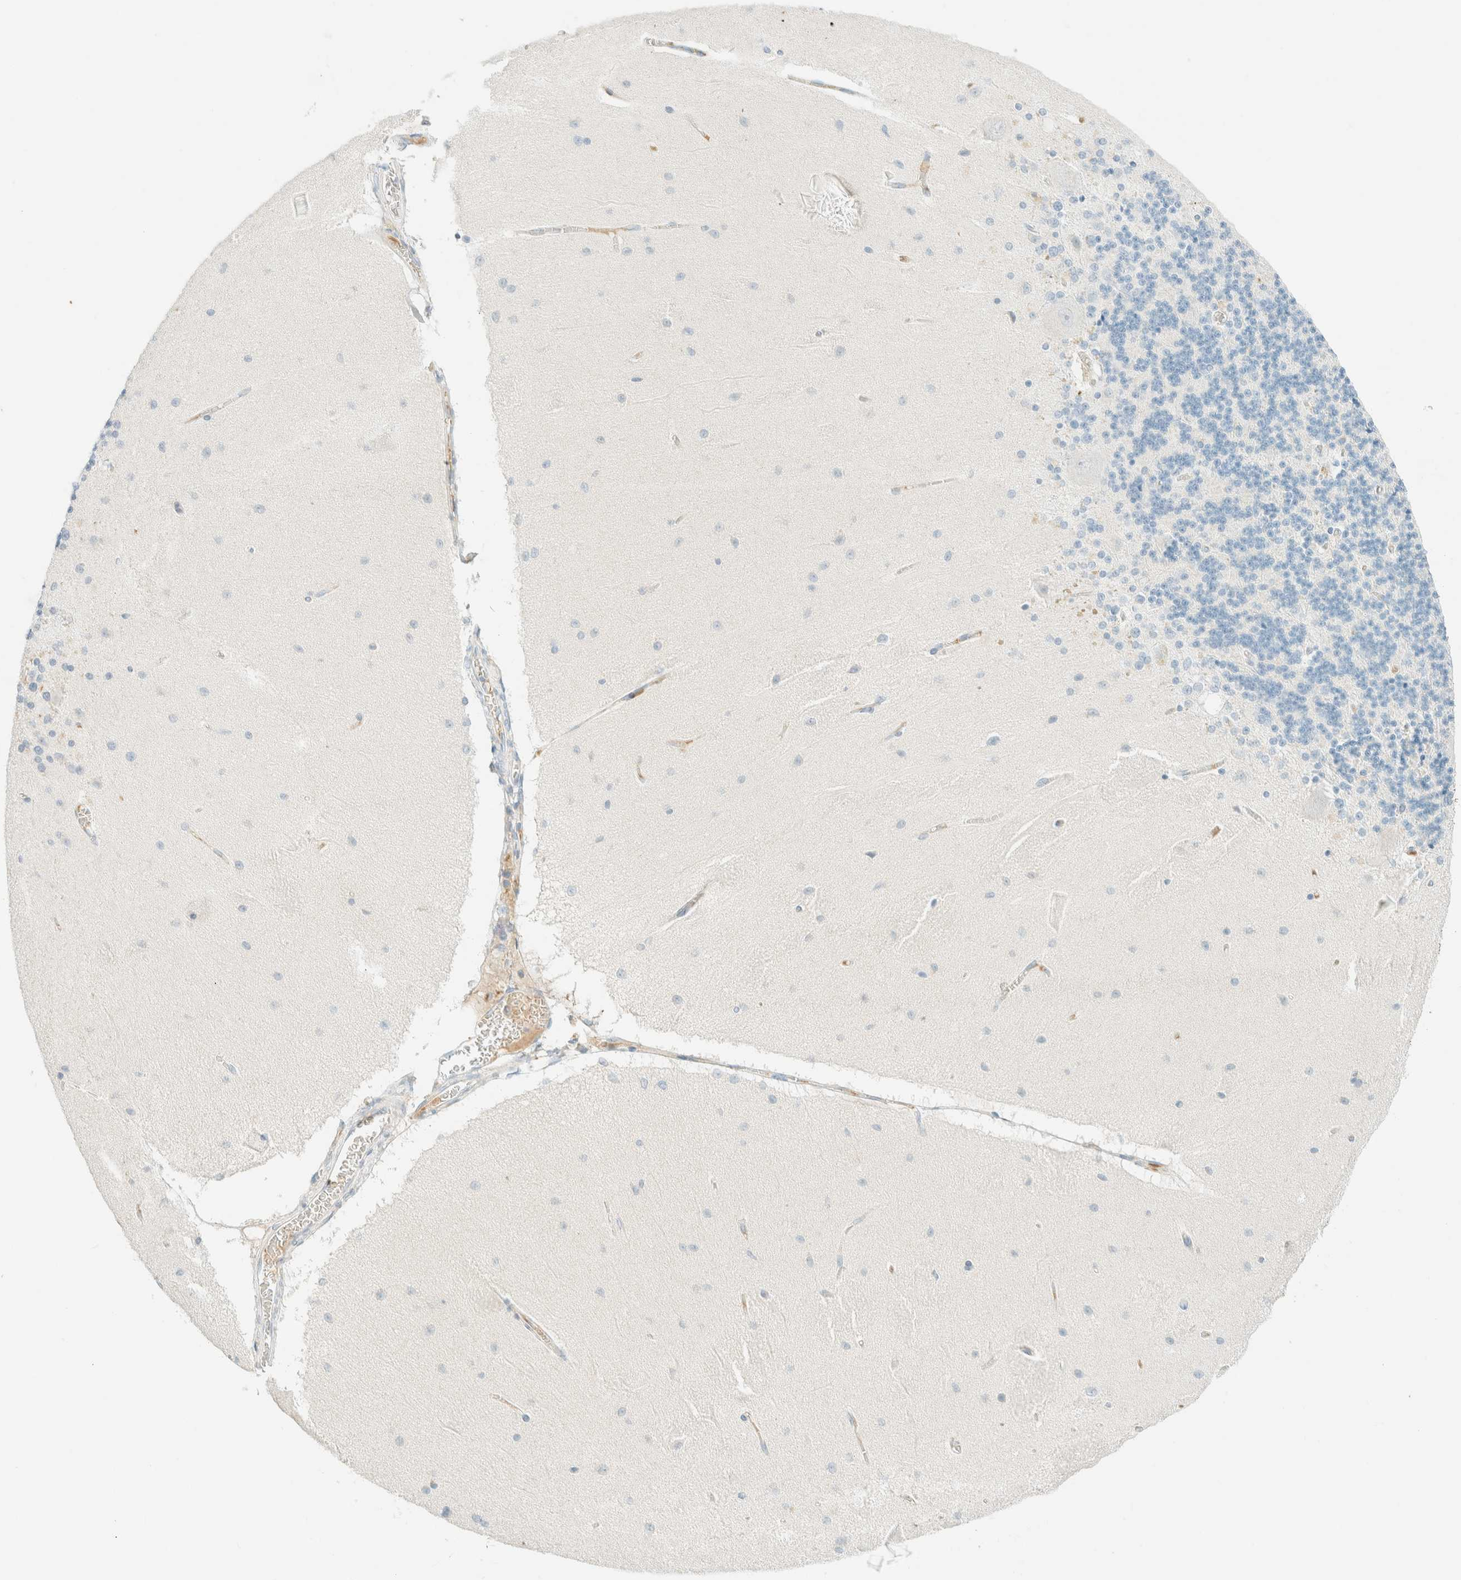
{"staining": {"intensity": "negative", "quantity": "none", "location": "none"}, "tissue": "cerebellum", "cell_type": "Cells in granular layer", "image_type": "normal", "snomed": [{"axis": "morphology", "description": "Normal tissue, NOS"}, {"axis": "topography", "description": "Cerebellum"}], "caption": "Protein analysis of unremarkable cerebellum demonstrates no significant expression in cells in granular layer. (Immunohistochemistry (ihc), brightfield microscopy, high magnification).", "gene": "GPA33", "patient": {"sex": "female", "age": 54}}